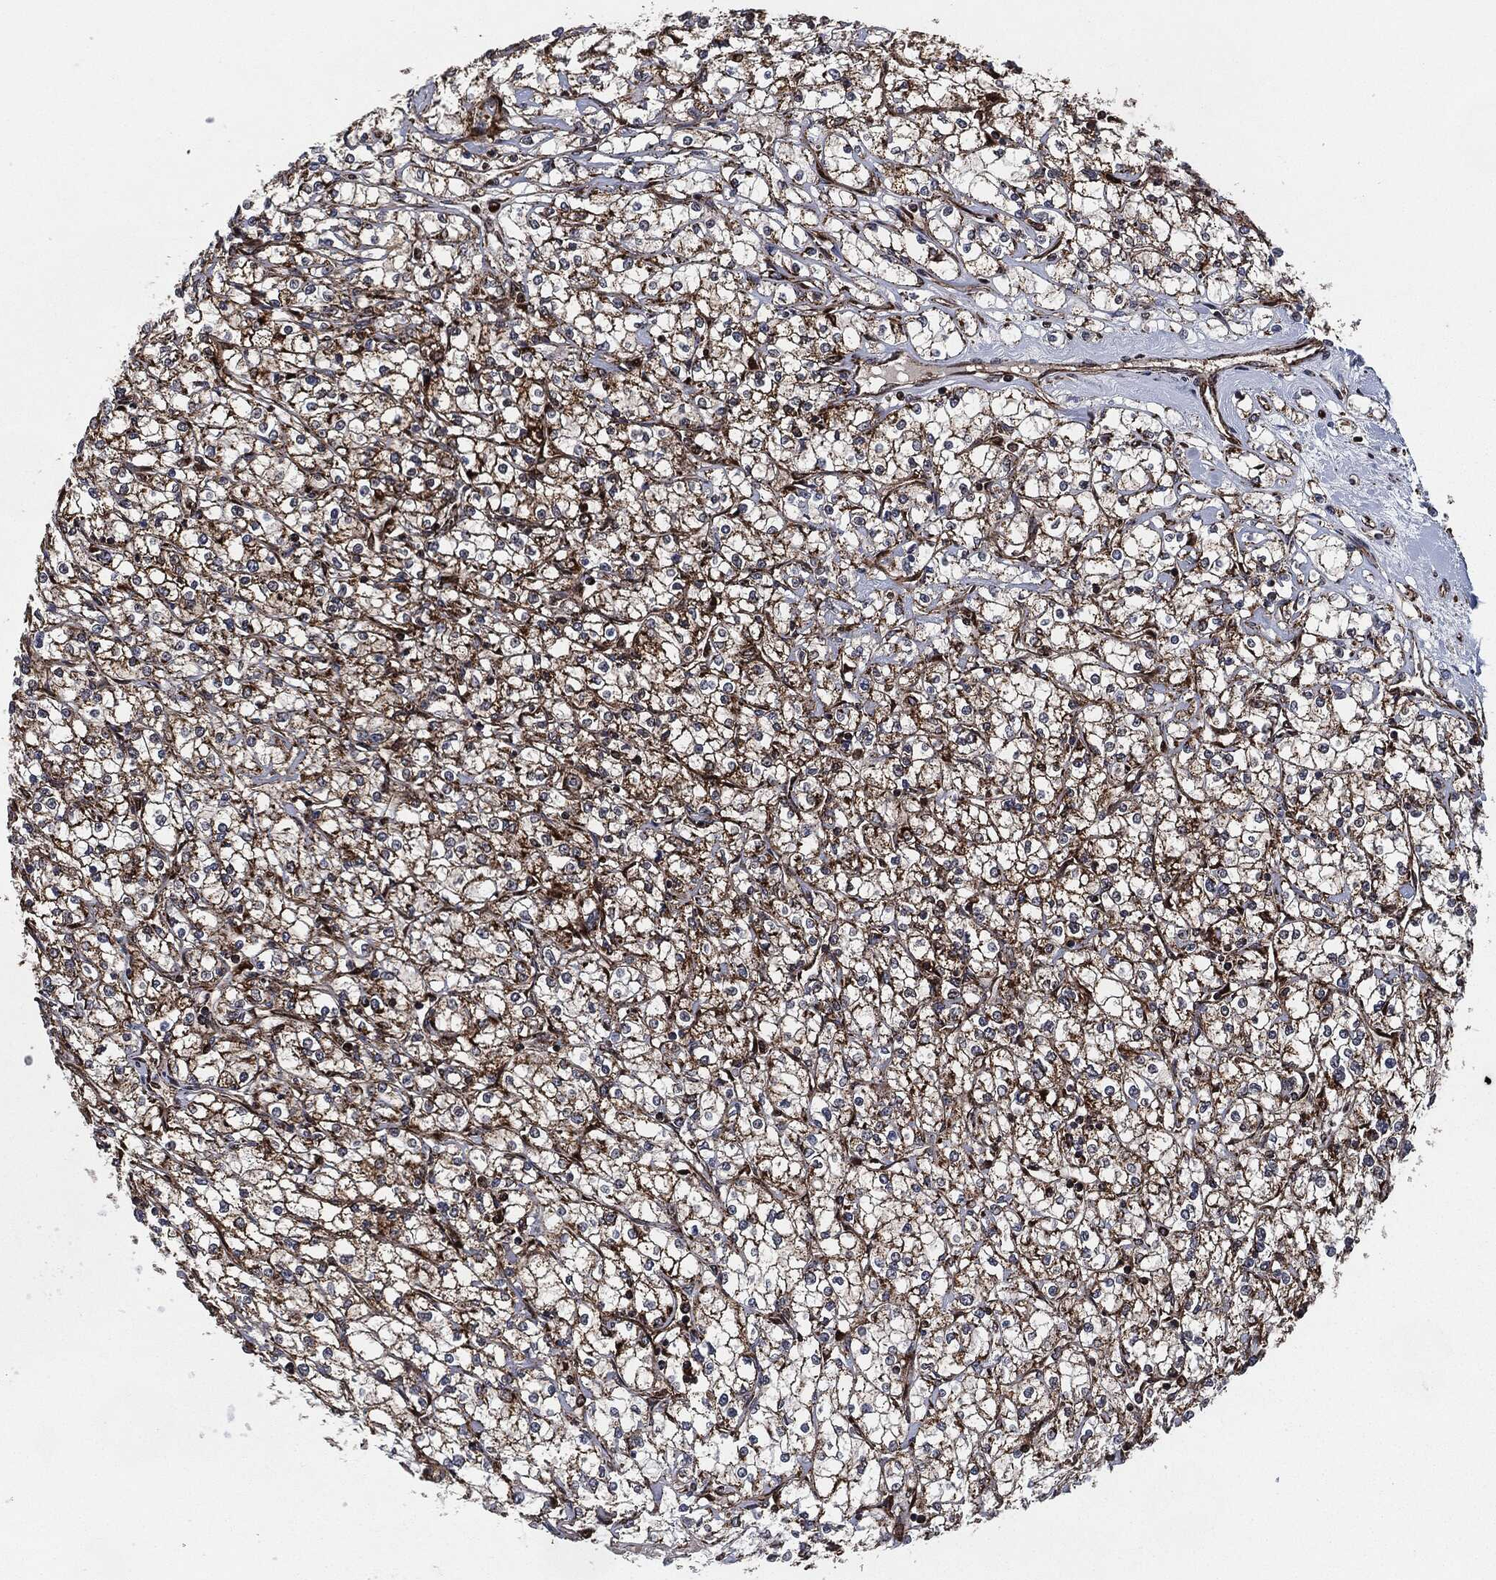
{"staining": {"intensity": "strong", "quantity": "25%-75%", "location": "cytoplasmic/membranous"}, "tissue": "renal cancer", "cell_type": "Tumor cells", "image_type": "cancer", "snomed": [{"axis": "morphology", "description": "Adenocarcinoma, NOS"}, {"axis": "topography", "description": "Kidney"}], "caption": "About 25%-75% of tumor cells in renal cancer display strong cytoplasmic/membranous protein positivity as visualized by brown immunohistochemical staining.", "gene": "FH", "patient": {"sex": "male", "age": 67}}